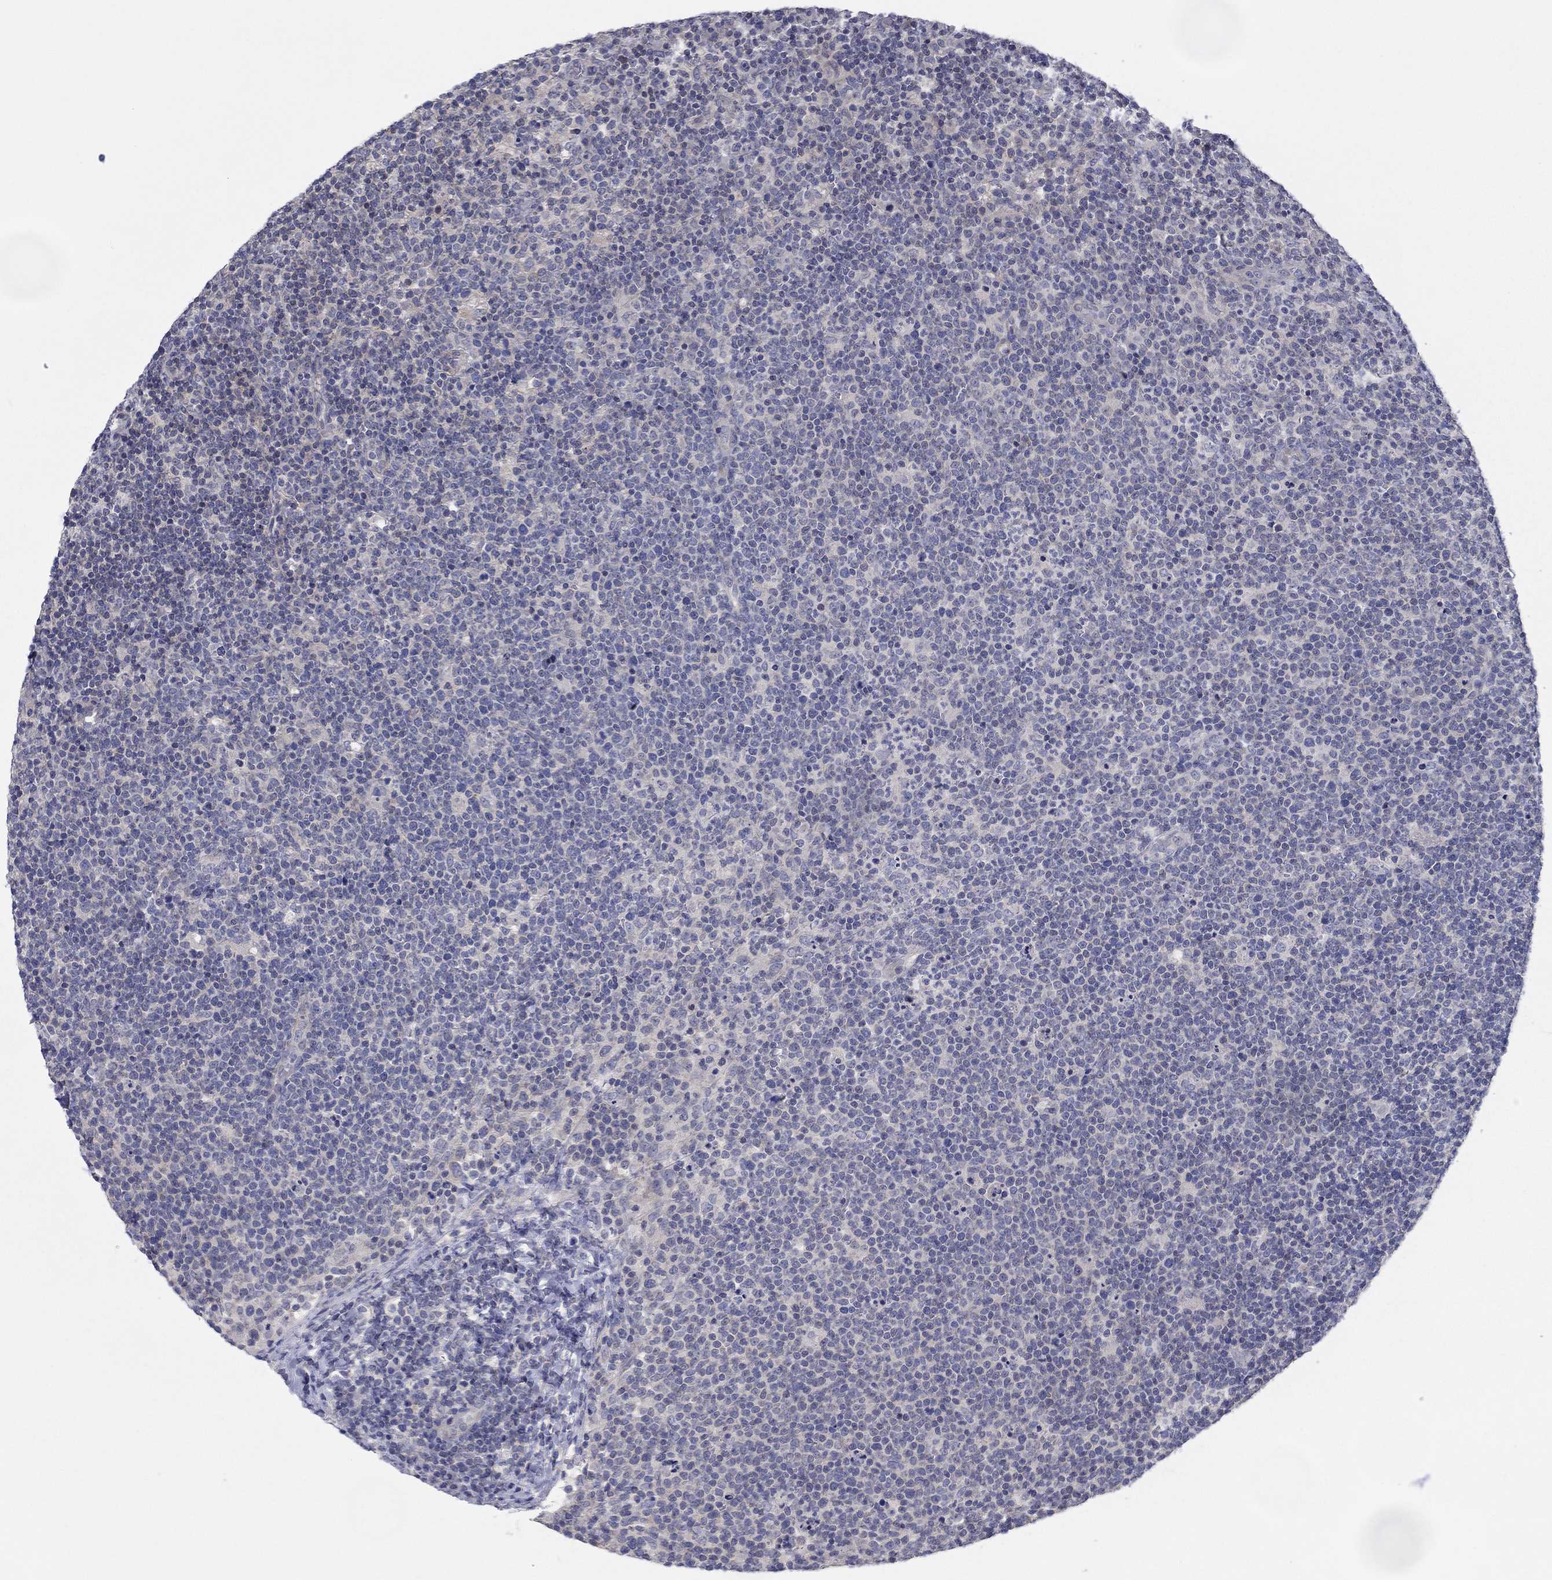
{"staining": {"intensity": "negative", "quantity": "none", "location": "none"}, "tissue": "lymphoma", "cell_type": "Tumor cells", "image_type": "cancer", "snomed": [{"axis": "morphology", "description": "Malignant lymphoma, non-Hodgkin's type, High grade"}, {"axis": "topography", "description": "Lymph node"}], "caption": "Immunohistochemistry (IHC) photomicrograph of human lymphoma stained for a protein (brown), which displays no positivity in tumor cells.", "gene": "GRK7", "patient": {"sex": "male", "age": 61}}